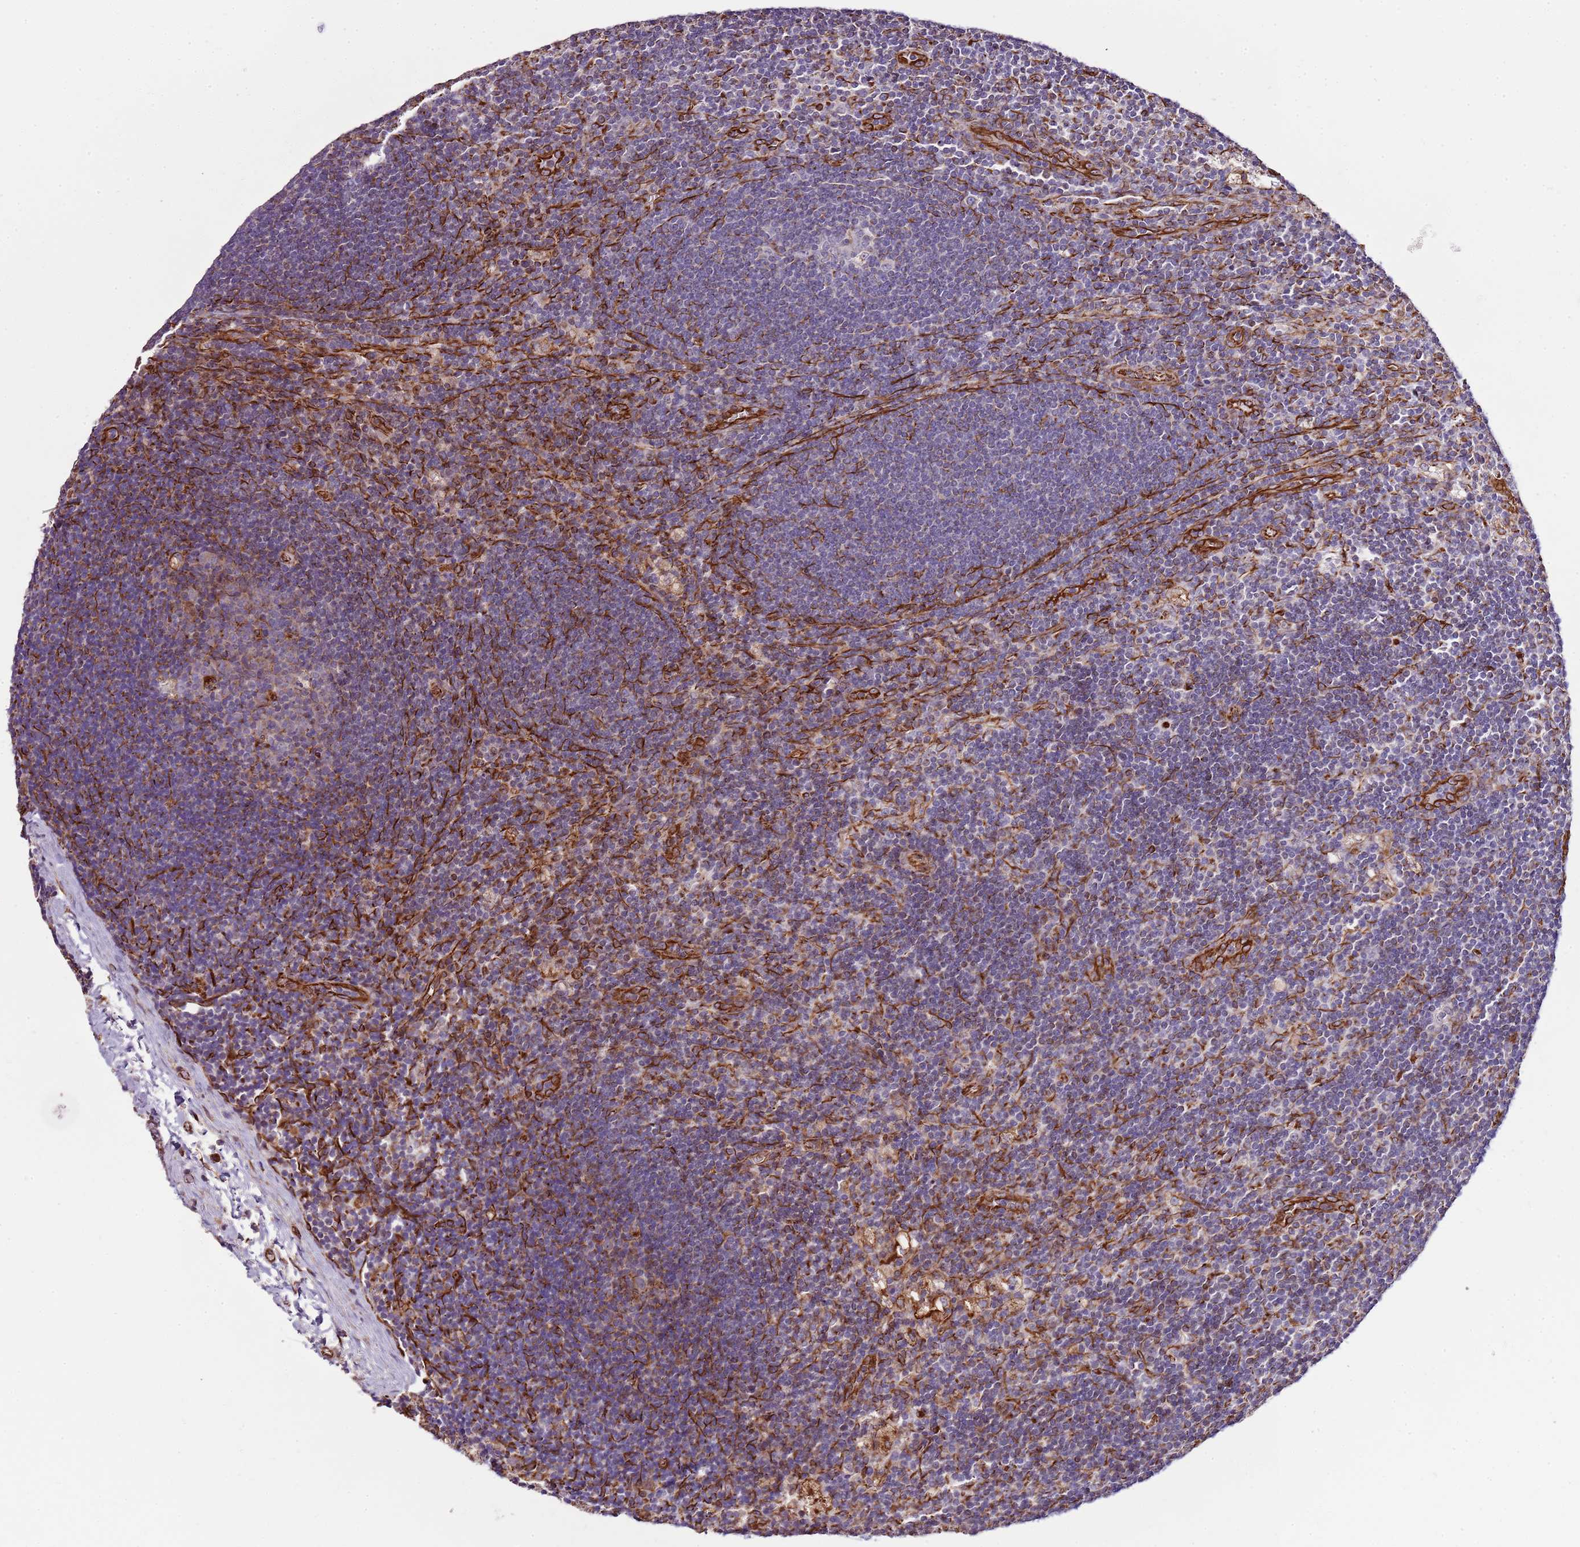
{"staining": {"intensity": "negative", "quantity": "none", "location": "none"}, "tissue": "lymph node", "cell_type": "Germinal center cells", "image_type": "normal", "snomed": [{"axis": "morphology", "description": "Normal tissue, NOS"}, {"axis": "topography", "description": "Lymph node"}], "caption": "A high-resolution photomicrograph shows immunohistochemistry staining of benign lymph node, which shows no significant expression in germinal center cells.", "gene": "ZNF786", "patient": {"sex": "male", "age": 24}}